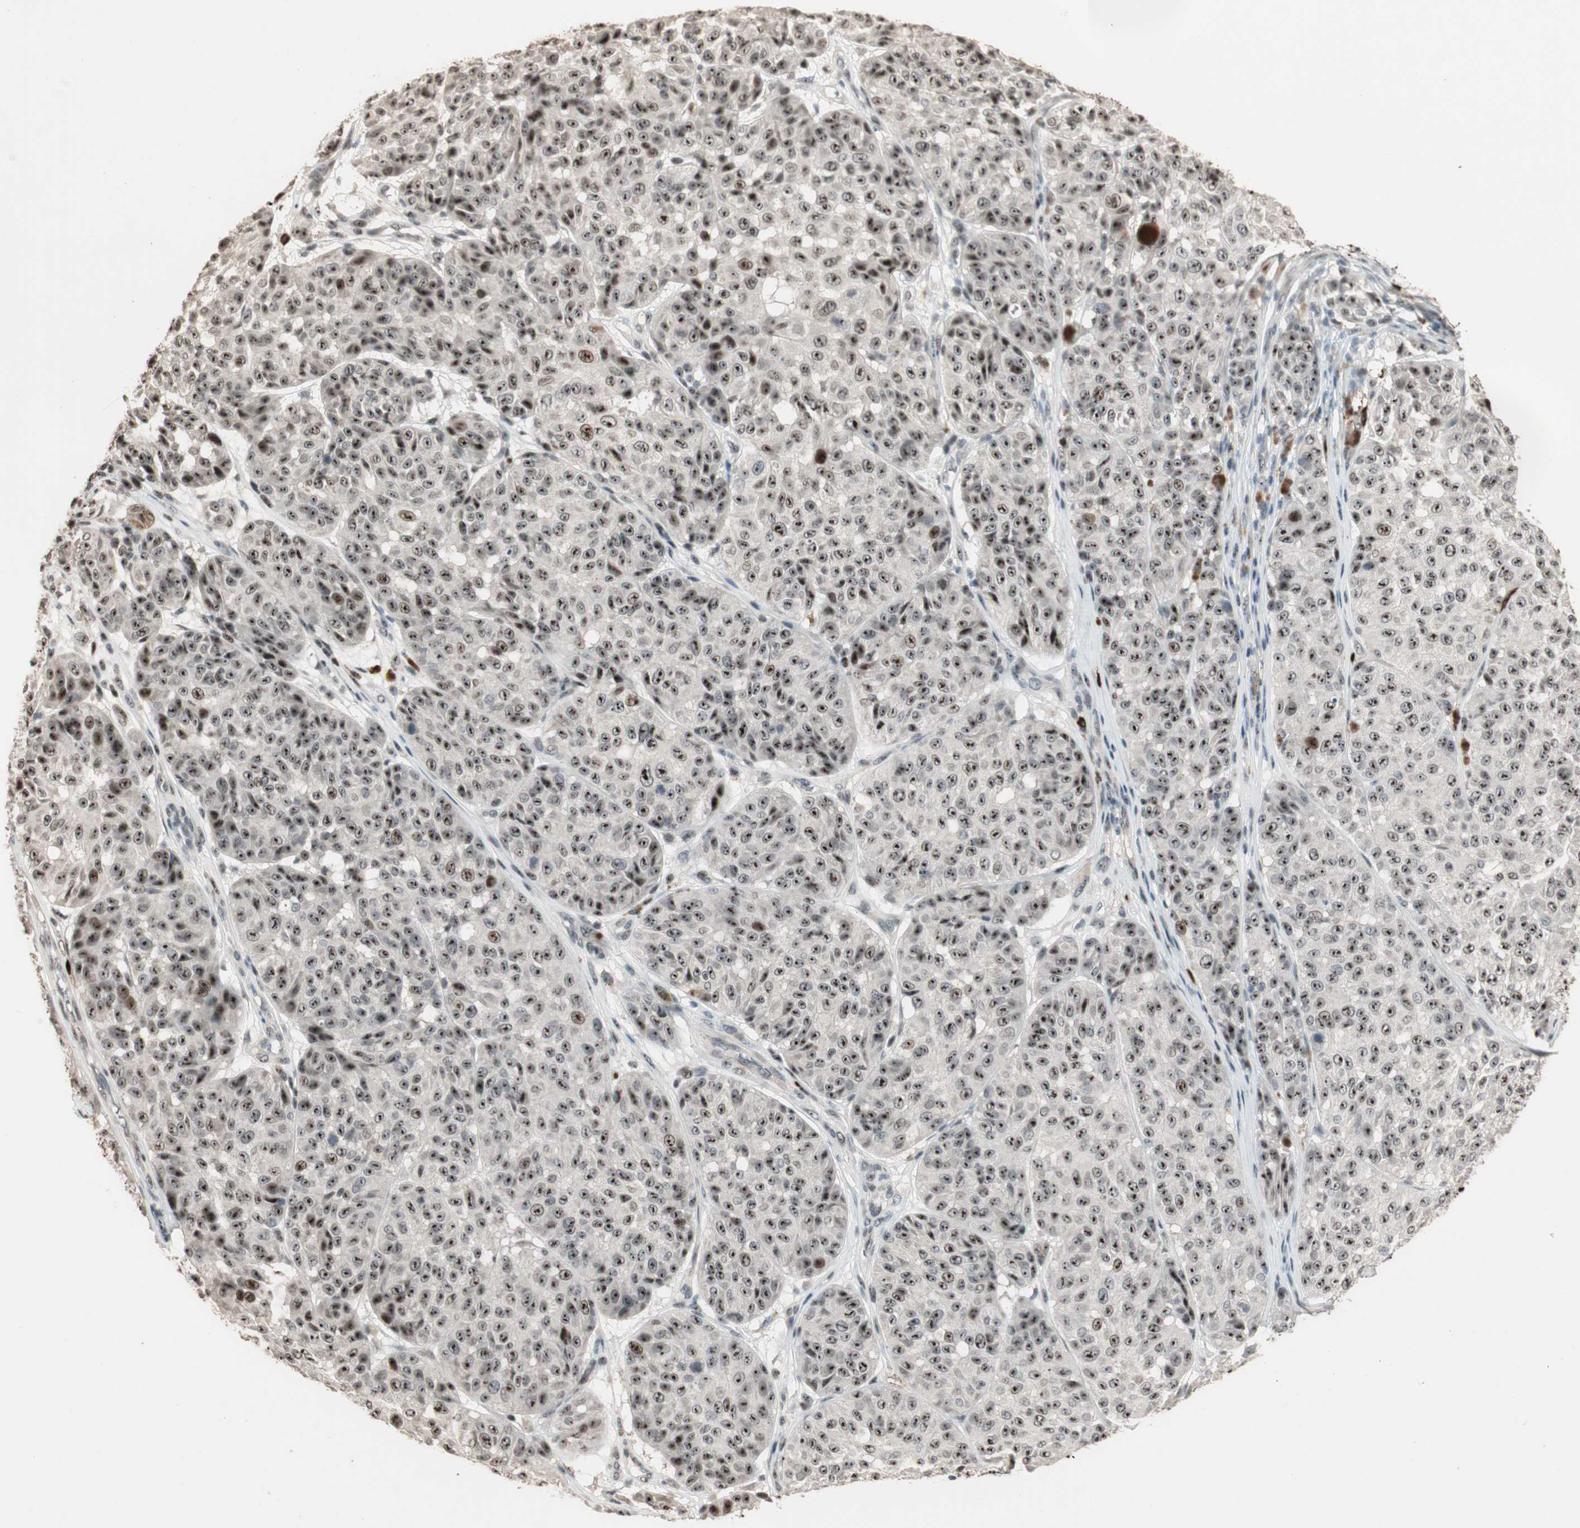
{"staining": {"intensity": "strong", "quantity": ">75%", "location": "nuclear"}, "tissue": "melanoma", "cell_type": "Tumor cells", "image_type": "cancer", "snomed": [{"axis": "morphology", "description": "Malignant melanoma, NOS"}, {"axis": "topography", "description": "Skin"}], "caption": "Melanoma stained for a protein demonstrates strong nuclear positivity in tumor cells. The protein of interest is shown in brown color, while the nuclei are stained blue.", "gene": "ETV4", "patient": {"sex": "female", "age": 46}}